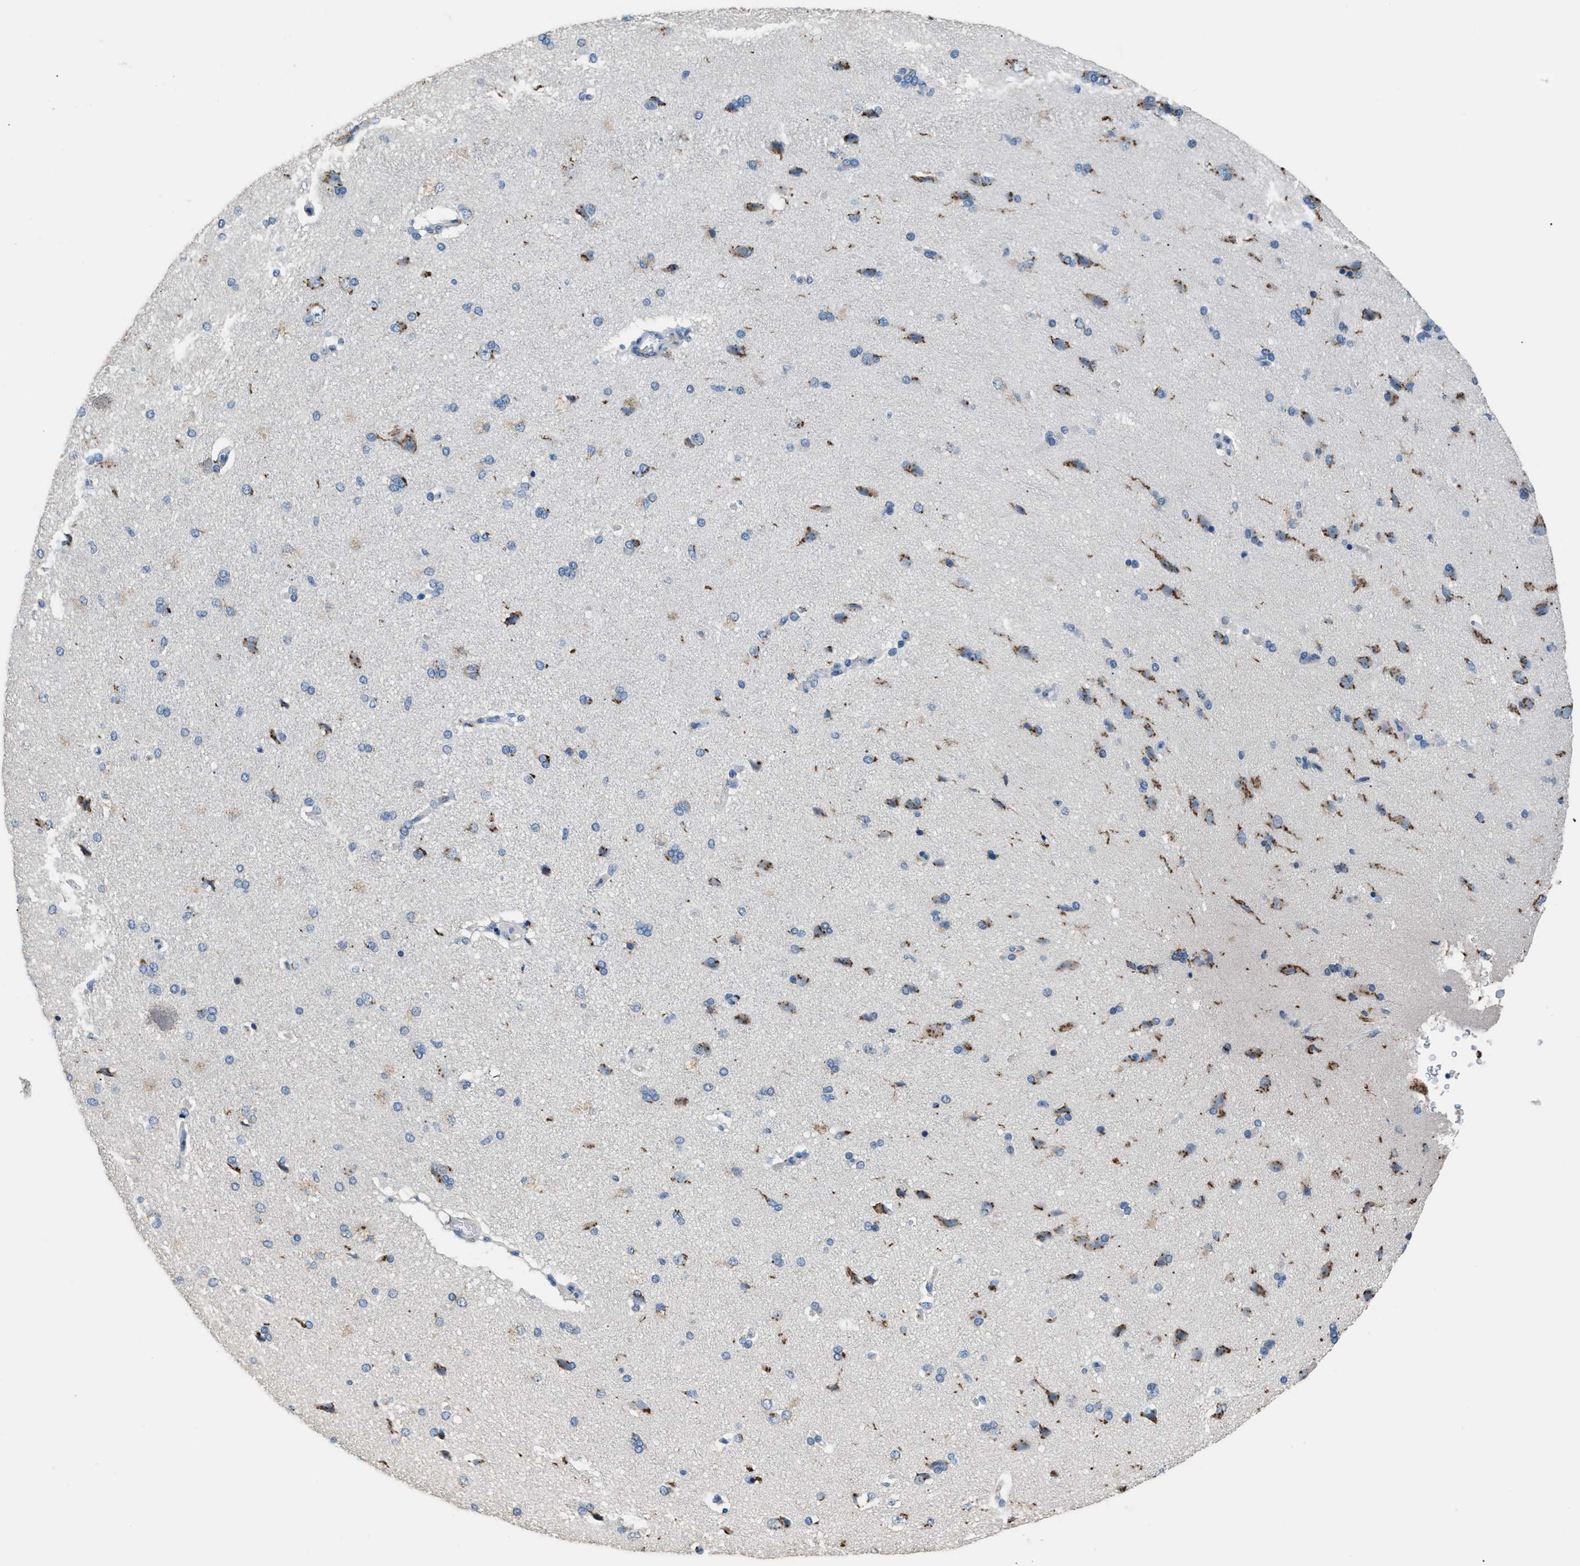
{"staining": {"intensity": "negative", "quantity": "none", "location": "none"}, "tissue": "cerebral cortex", "cell_type": "Endothelial cells", "image_type": "normal", "snomed": [{"axis": "morphology", "description": "Normal tissue, NOS"}, {"axis": "topography", "description": "Cerebral cortex"}], "caption": "Protein analysis of unremarkable cerebral cortex exhibits no significant staining in endothelial cells.", "gene": "GOLM1", "patient": {"sex": "male", "age": 62}}